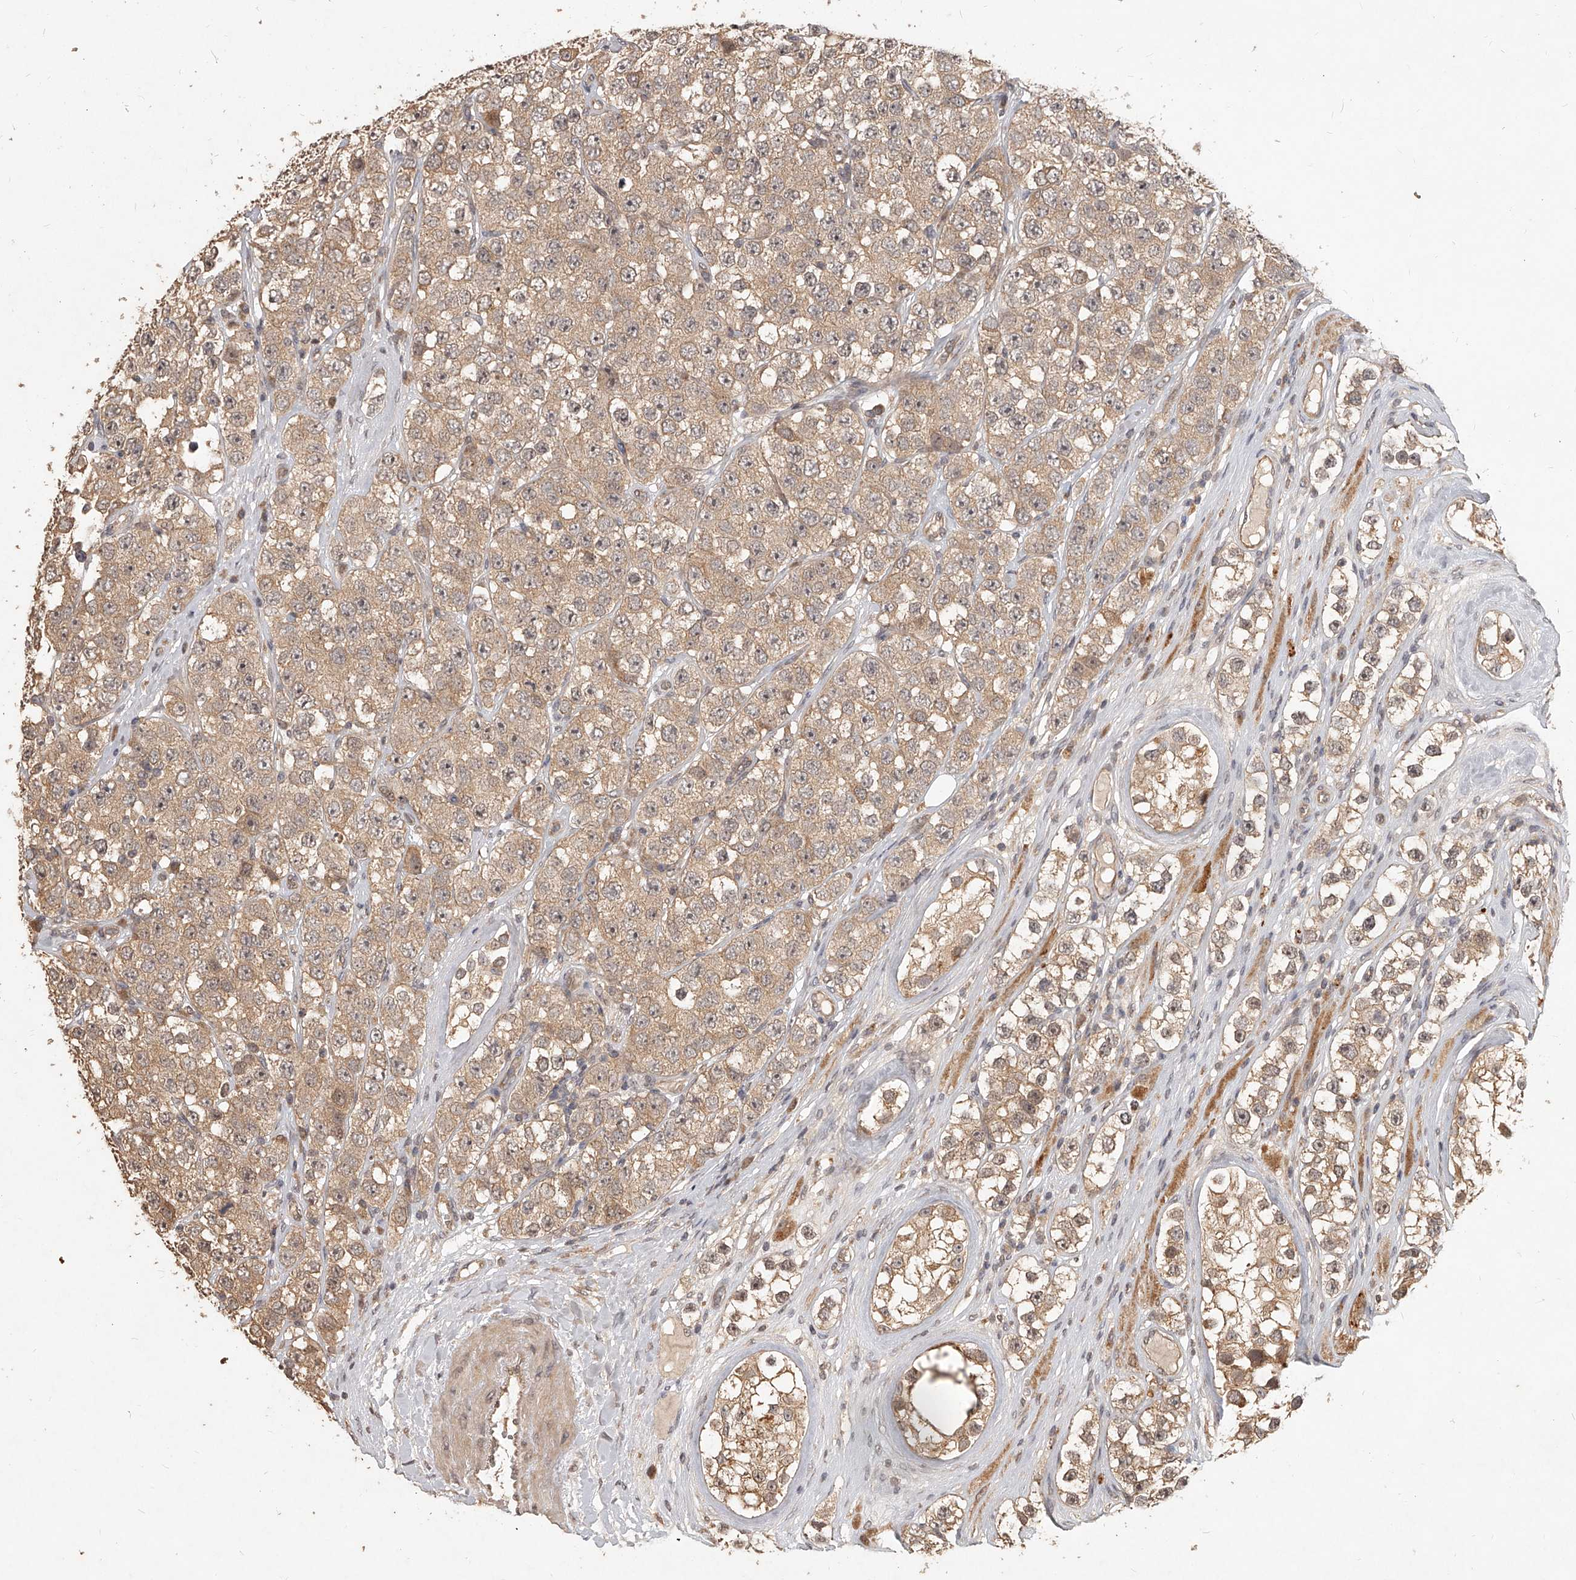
{"staining": {"intensity": "moderate", "quantity": ">75%", "location": "cytoplasmic/membranous"}, "tissue": "testis cancer", "cell_type": "Tumor cells", "image_type": "cancer", "snomed": [{"axis": "morphology", "description": "Seminoma, NOS"}, {"axis": "topography", "description": "Testis"}], "caption": "IHC of human testis cancer shows medium levels of moderate cytoplasmic/membranous expression in approximately >75% of tumor cells.", "gene": "SLC37A1", "patient": {"sex": "male", "age": 28}}